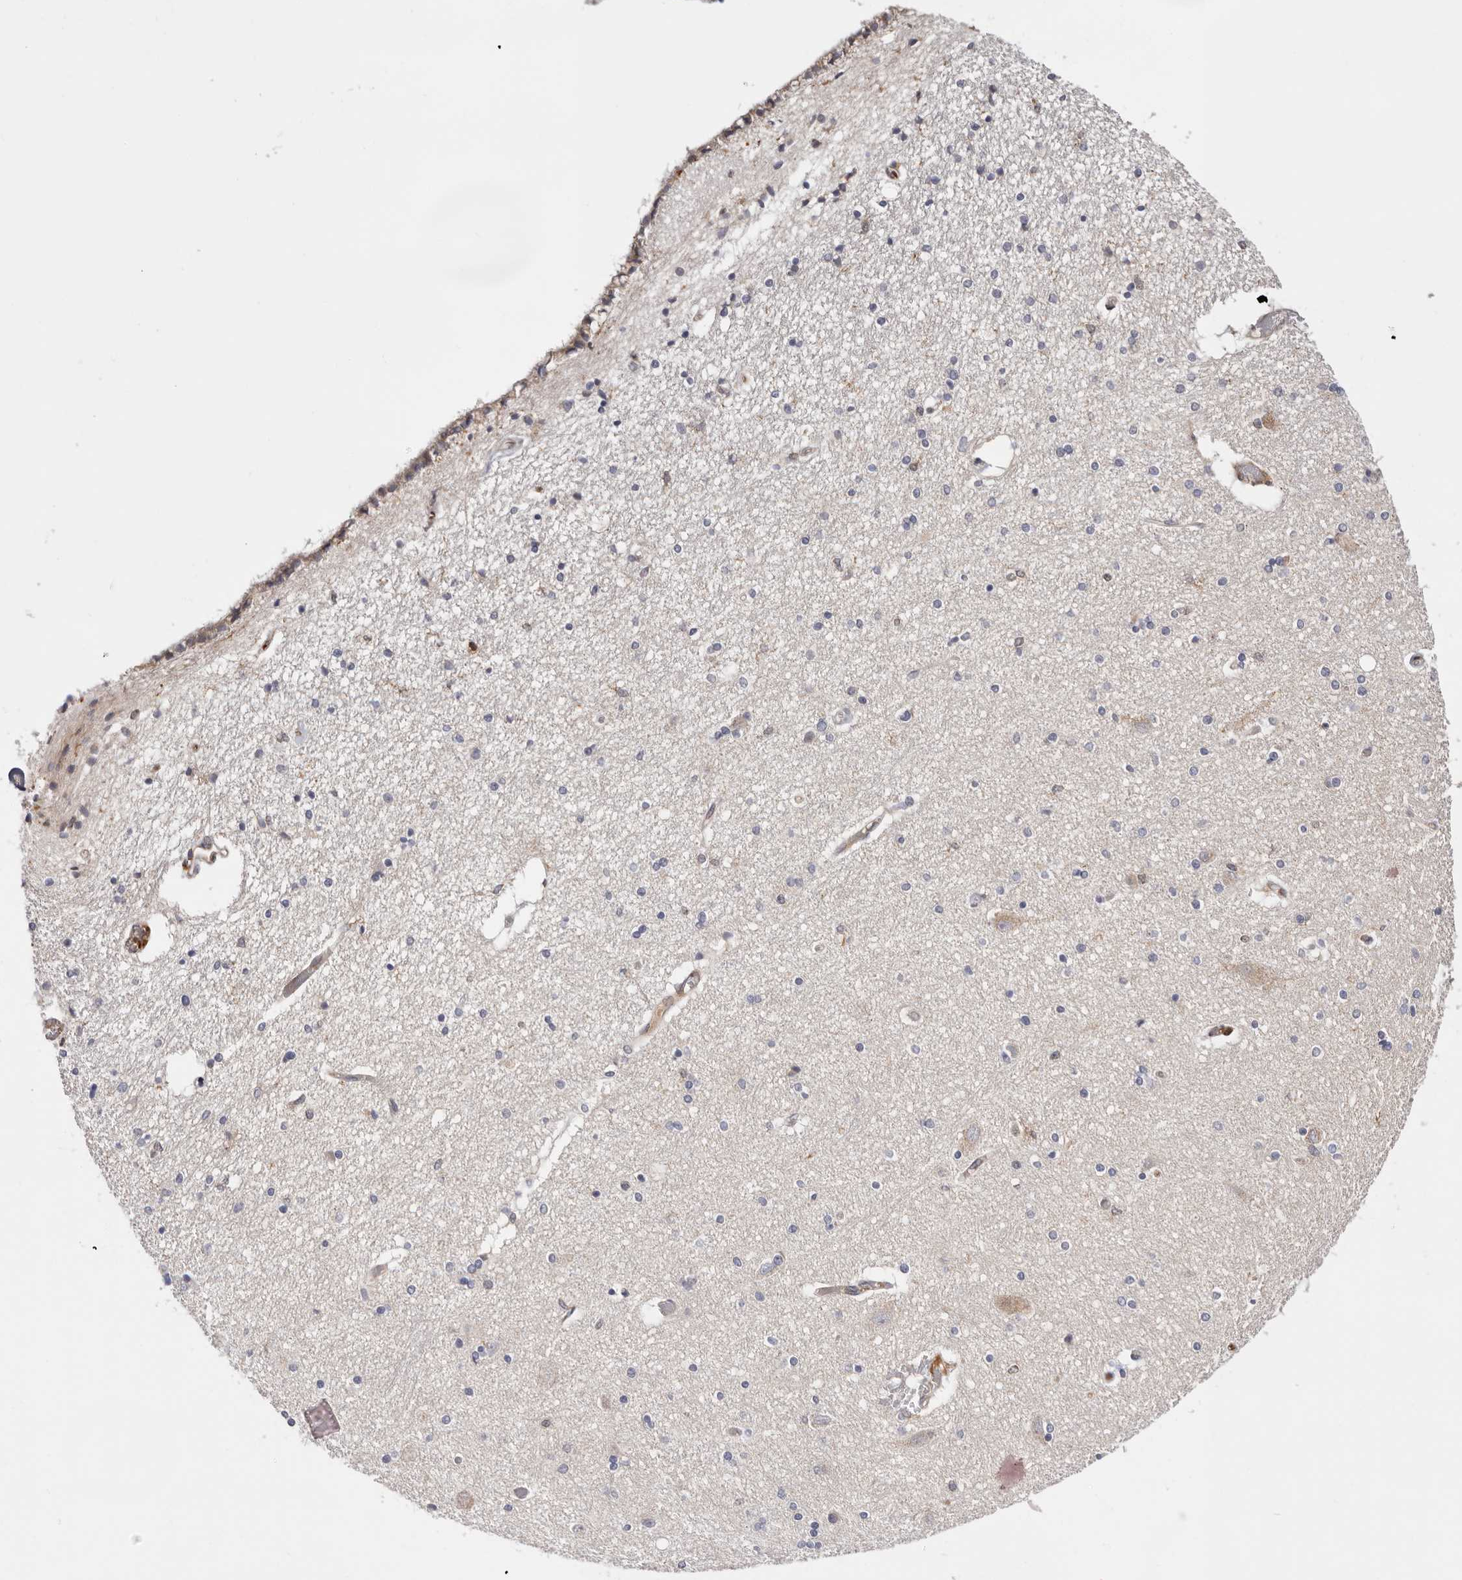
{"staining": {"intensity": "negative", "quantity": "none", "location": "none"}, "tissue": "hippocampus", "cell_type": "Glial cells", "image_type": "normal", "snomed": [{"axis": "morphology", "description": "Normal tissue, NOS"}, {"axis": "topography", "description": "Hippocampus"}], "caption": "An IHC photomicrograph of benign hippocampus is shown. There is no staining in glial cells of hippocampus. (DAB (3,3'-diaminobenzidine) immunohistochemistry visualized using brightfield microscopy, high magnification).", "gene": "RNF213", "patient": {"sex": "female", "age": 54}}